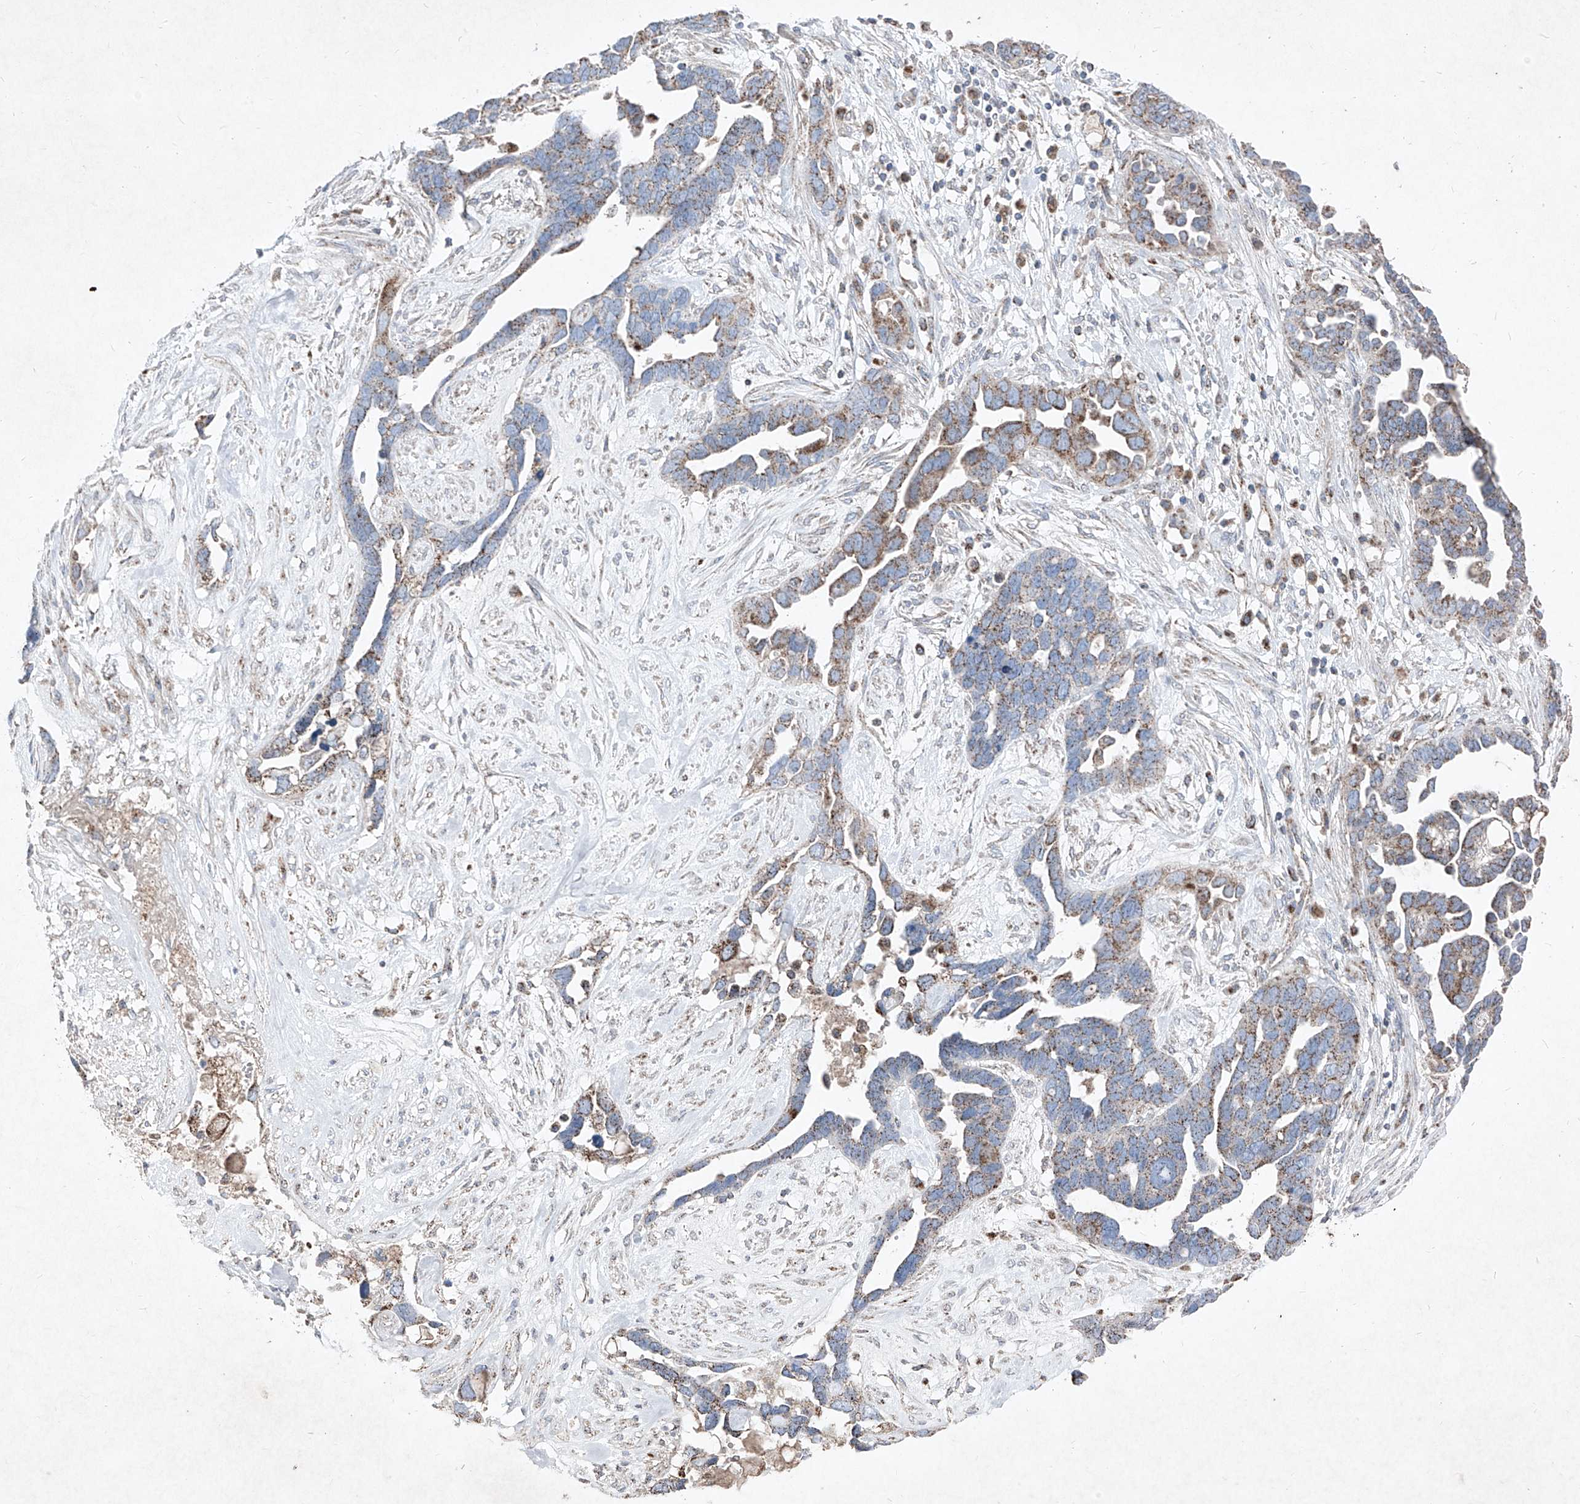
{"staining": {"intensity": "moderate", "quantity": "25%-75%", "location": "cytoplasmic/membranous"}, "tissue": "ovarian cancer", "cell_type": "Tumor cells", "image_type": "cancer", "snomed": [{"axis": "morphology", "description": "Cystadenocarcinoma, serous, NOS"}, {"axis": "topography", "description": "Ovary"}], "caption": "Serous cystadenocarcinoma (ovarian) was stained to show a protein in brown. There is medium levels of moderate cytoplasmic/membranous expression in approximately 25%-75% of tumor cells.", "gene": "ABCD3", "patient": {"sex": "female", "age": 54}}